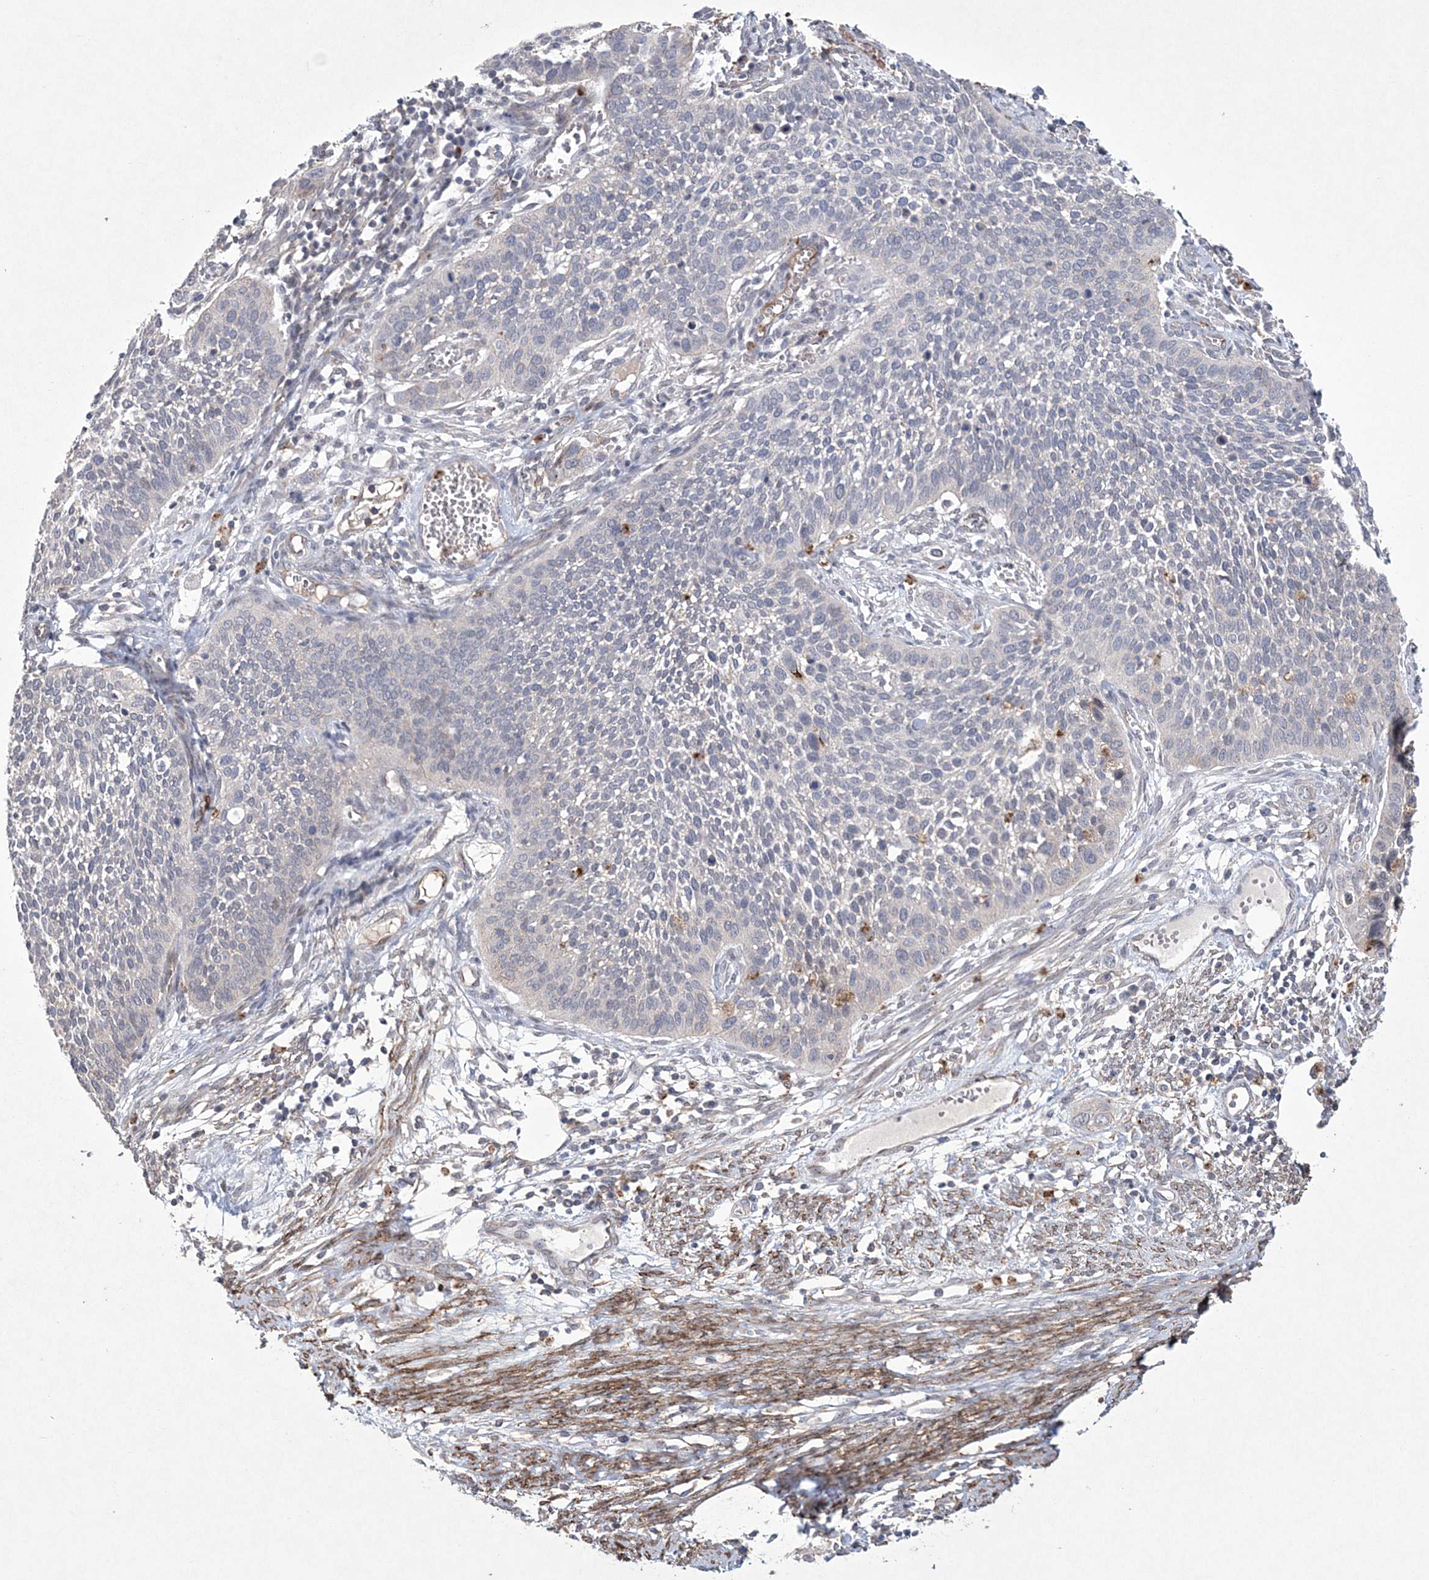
{"staining": {"intensity": "negative", "quantity": "none", "location": "none"}, "tissue": "cervical cancer", "cell_type": "Tumor cells", "image_type": "cancer", "snomed": [{"axis": "morphology", "description": "Squamous cell carcinoma, NOS"}, {"axis": "topography", "description": "Cervix"}], "caption": "Tumor cells show no significant positivity in cervical cancer (squamous cell carcinoma).", "gene": "DPCD", "patient": {"sex": "female", "age": 34}}